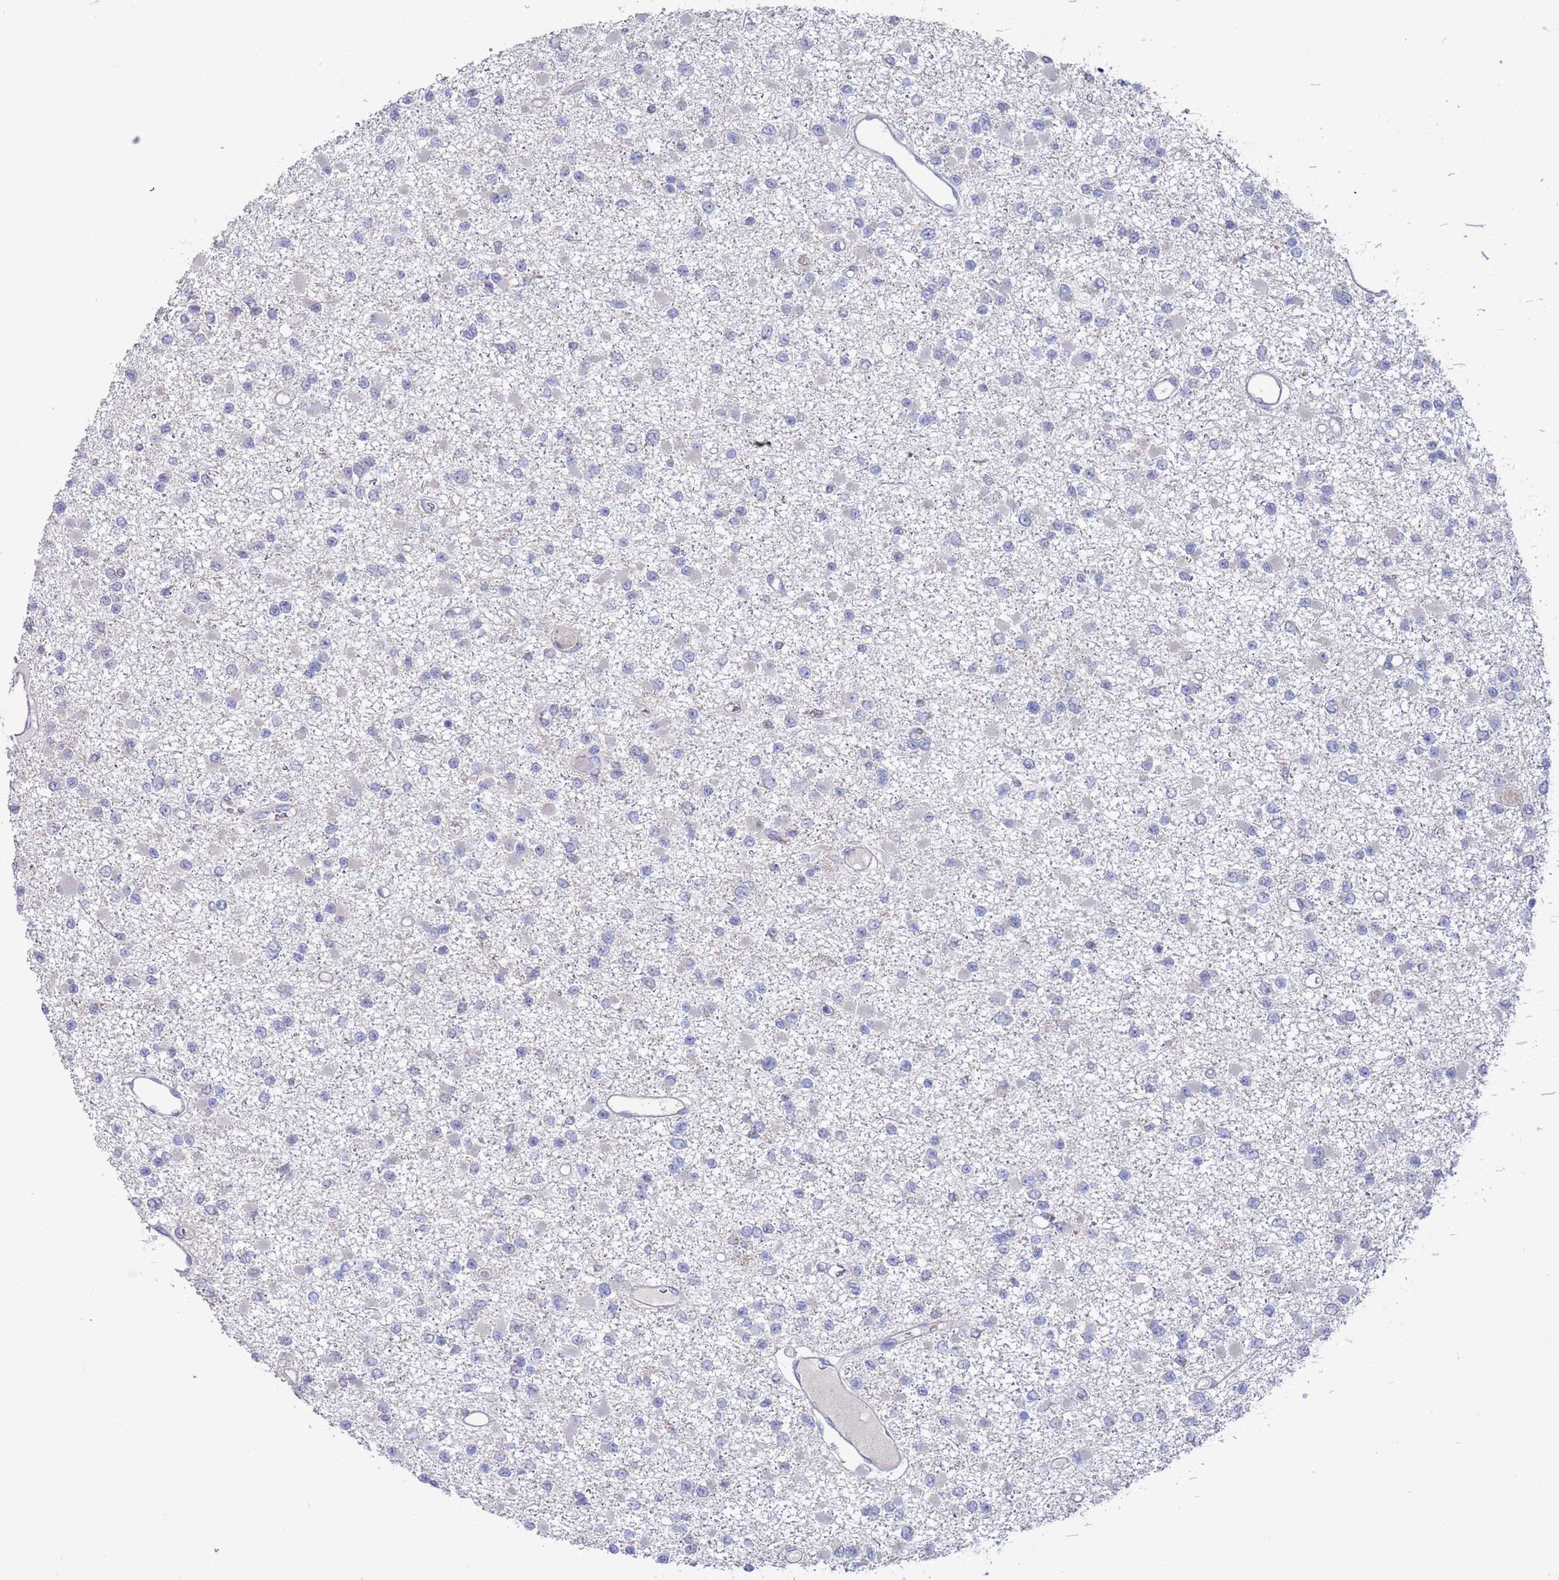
{"staining": {"intensity": "negative", "quantity": "none", "location": "none"}, "tissue": "glioma", "cell_type": "Tumor cells", "image_type": "cancer", "snomed": [{"axis": "morphology", "description": "Glioma, malignant, Low grade"}, {"axis": "topography", "description": "Brain"}], "caption": "IHC of human malignant glioma (low-grade) reveals no expression in tumor cells. The staining is performed using DAB brown chromogen with nuclei counter-stained in using hematoxylin.", "gene": "KRTCAP3", "patient": {"sex": "female", "age": 22}}